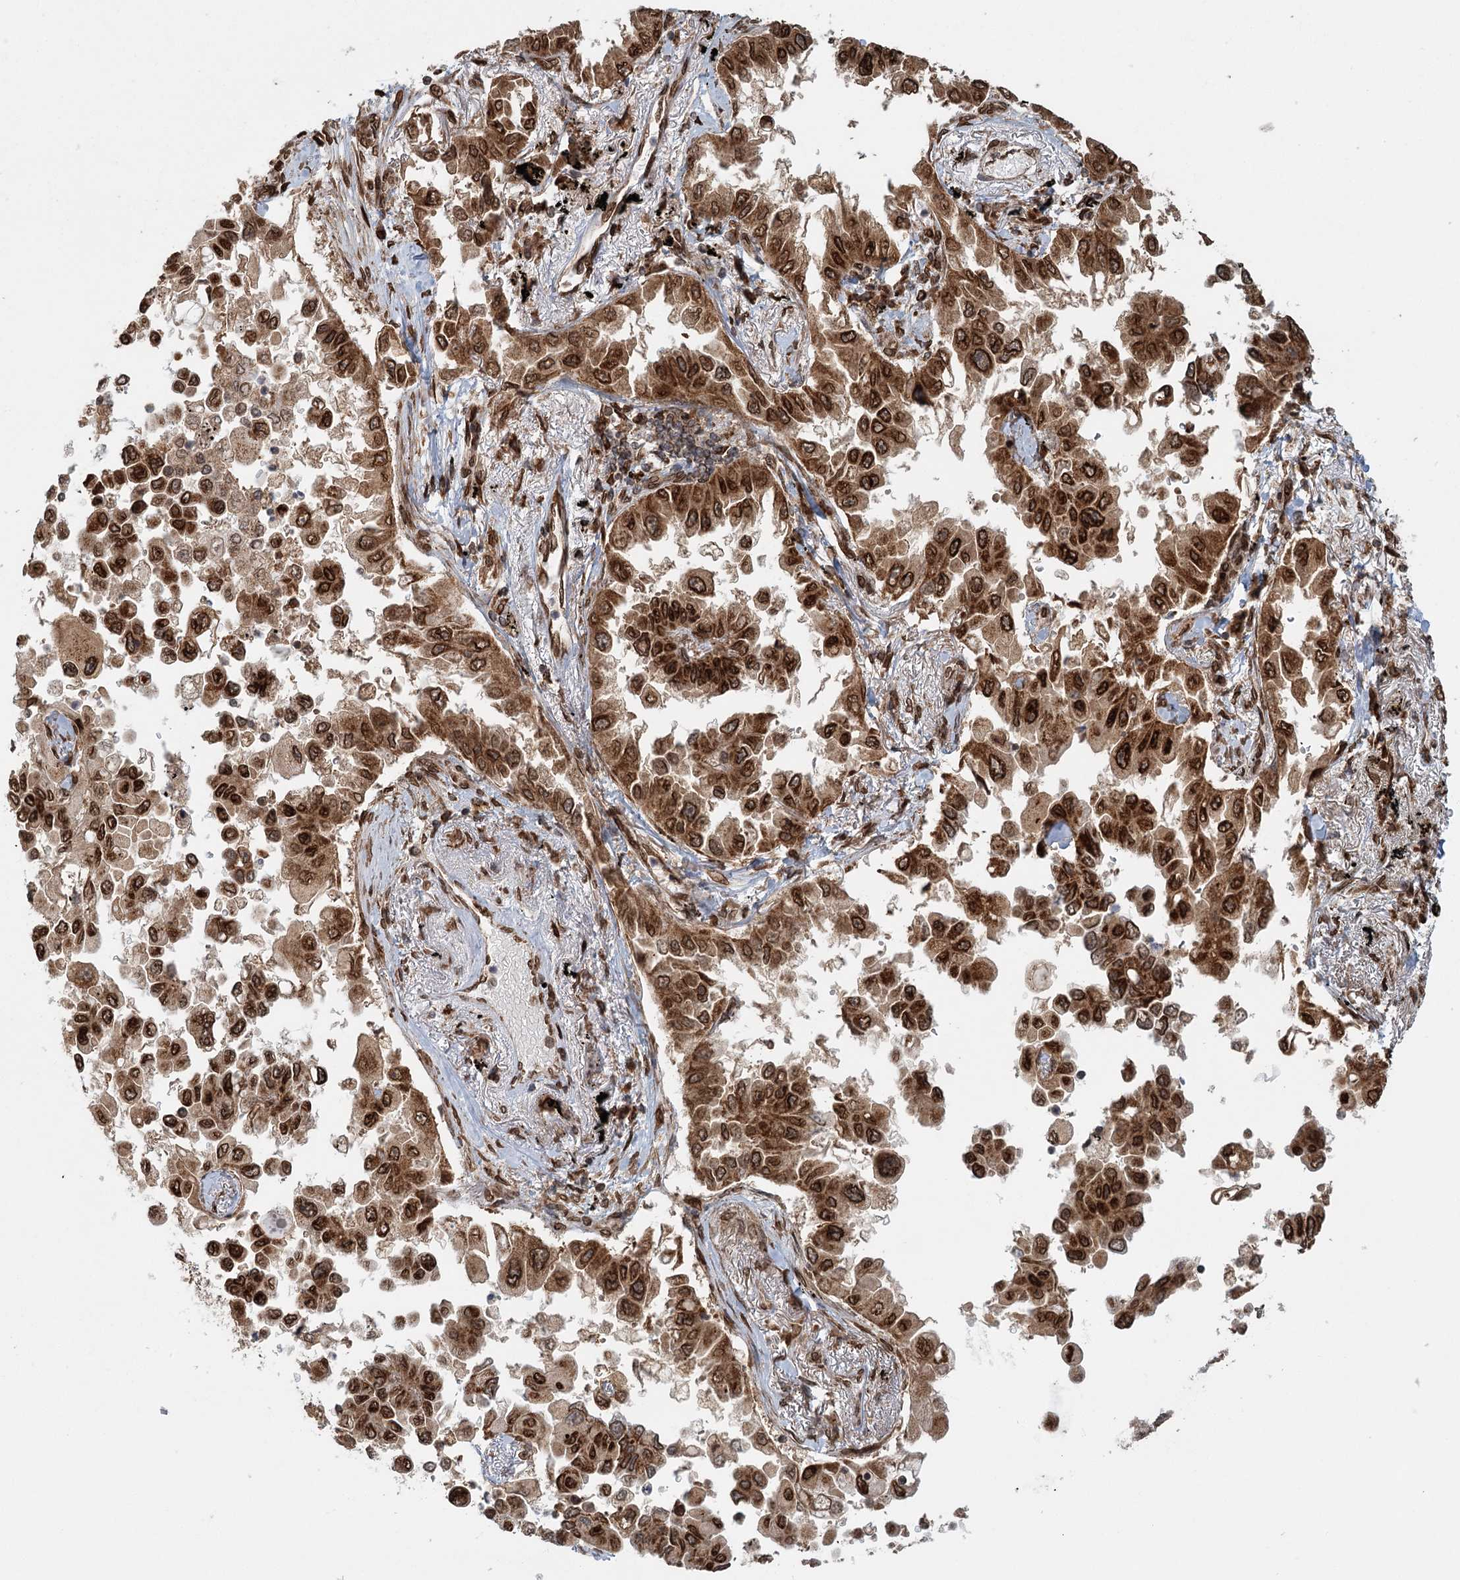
{"staining": {"intensity": "strong", "quantity": ">75%", "location": "cytoplasmic/membranous,nuclear"}, "tissue": "lung cancer", "cell_type": "Tumor cells", "image_type": "cancer", "snomed": [{"axis": "morphology", "description": "Adenocarcinoma, NOS"}, {"axis": "topography", "description": "Lung"}], "caption": "High-magnification brightfield microscopy of lung adenocarcinoma stained with DAB (3,3'-diaminobenzidine) (brown) and counterstained with hematoxylin (blue). tumor cells exhibit strong cytoplasmic/membranous and nuclear staining is present in about>75% of cells.", "gene": "BCKDHA", "patient": {"sex": "female", "age": 67}}